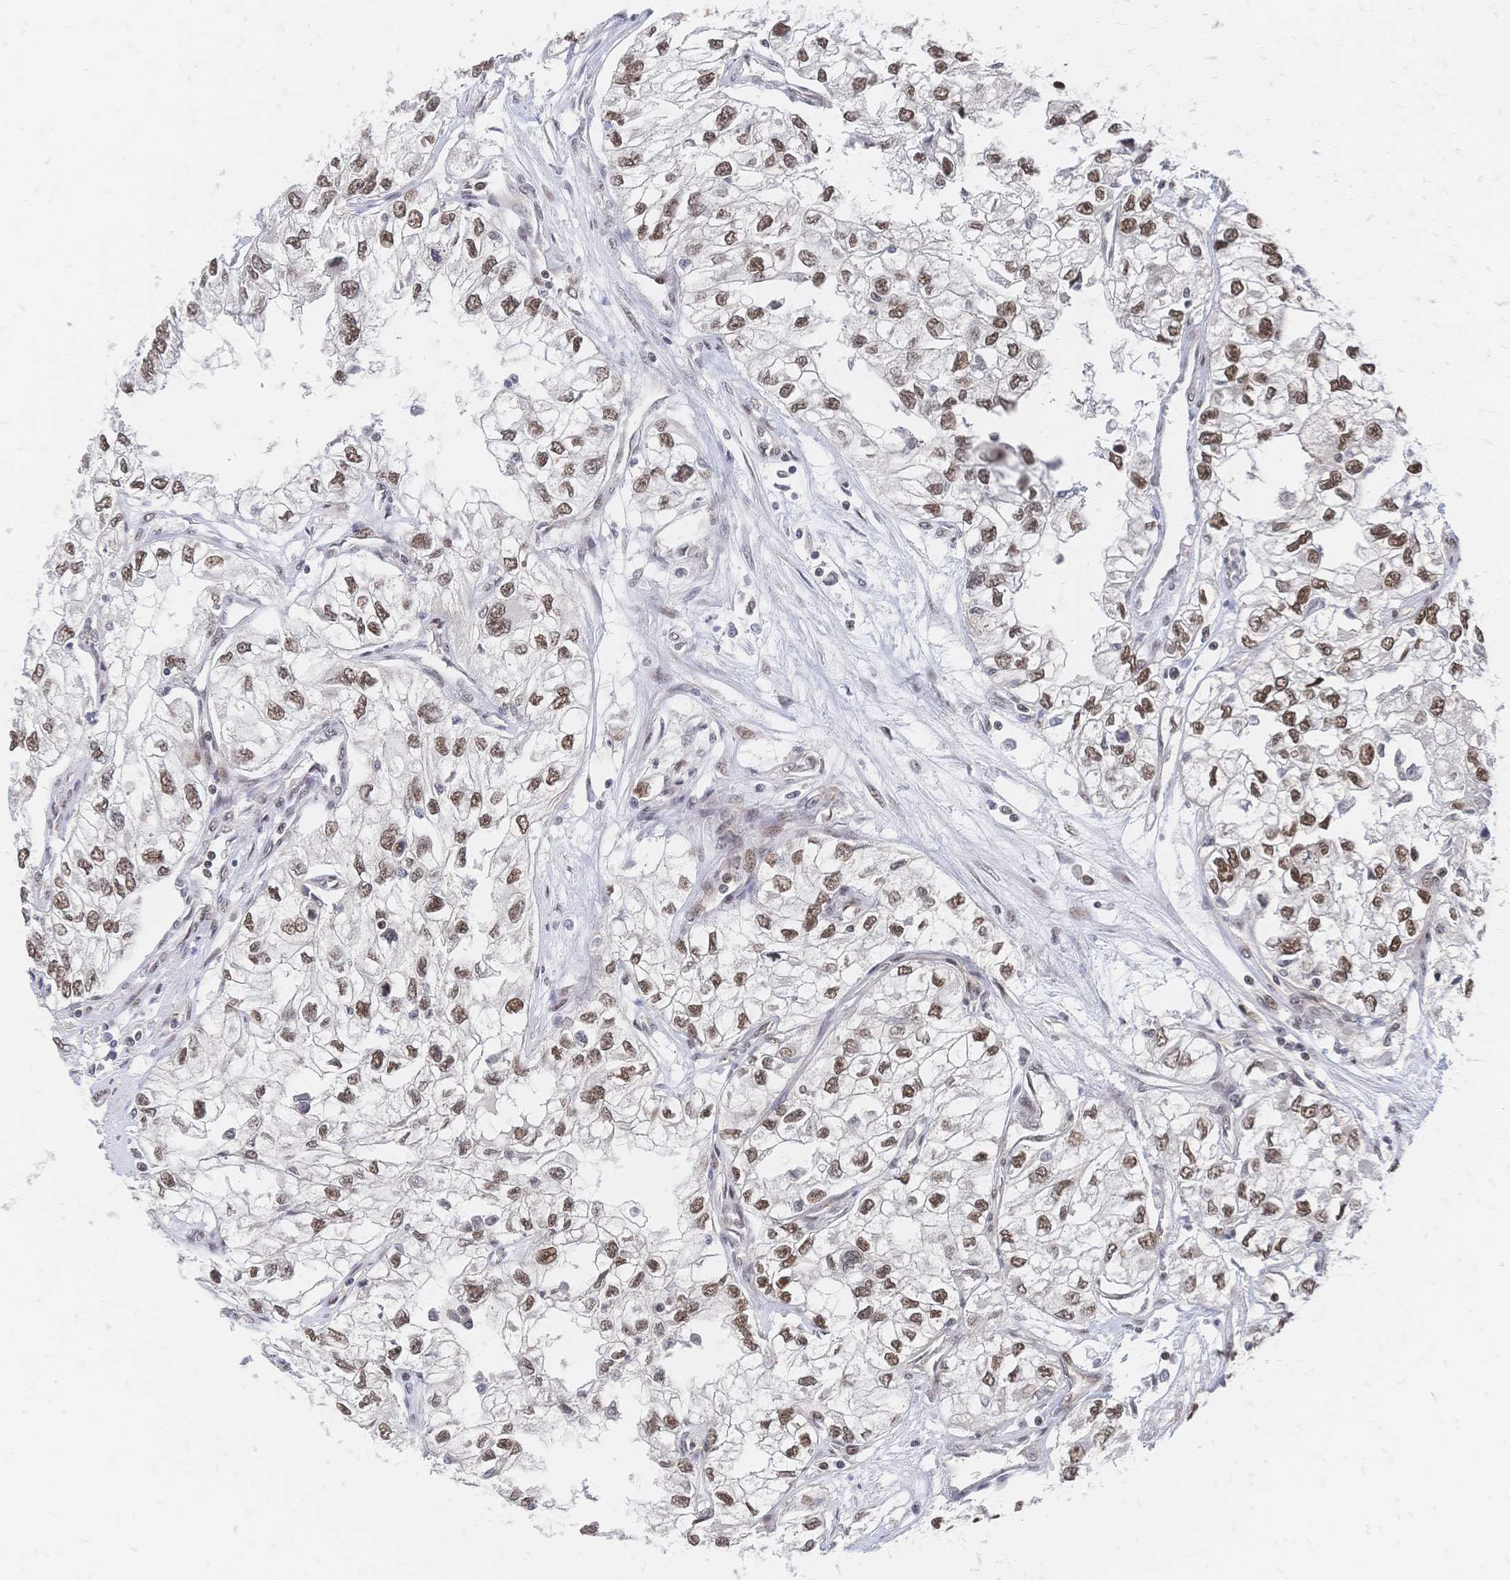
{"staining": {"intensity": "moderate", "quantity": ">75%", "location": "nuclear"}, "tissue": "renal cancer", "cell_type": "Tumor cells", "image_type": "cancer", "snomed": [{"axis": "morphology", "description": "Adenocarcinoma, NOS"}, {"axis": "topography", "description": "Kidney"}], "caption": "Human renal cancer (adenocarcinoma) stained with a brown dye reveals moderate nuclear positive staining in approximately >75% of tumor cells.", "gene": "NELFA", "patient": {"sex": "female", "age": 59}}